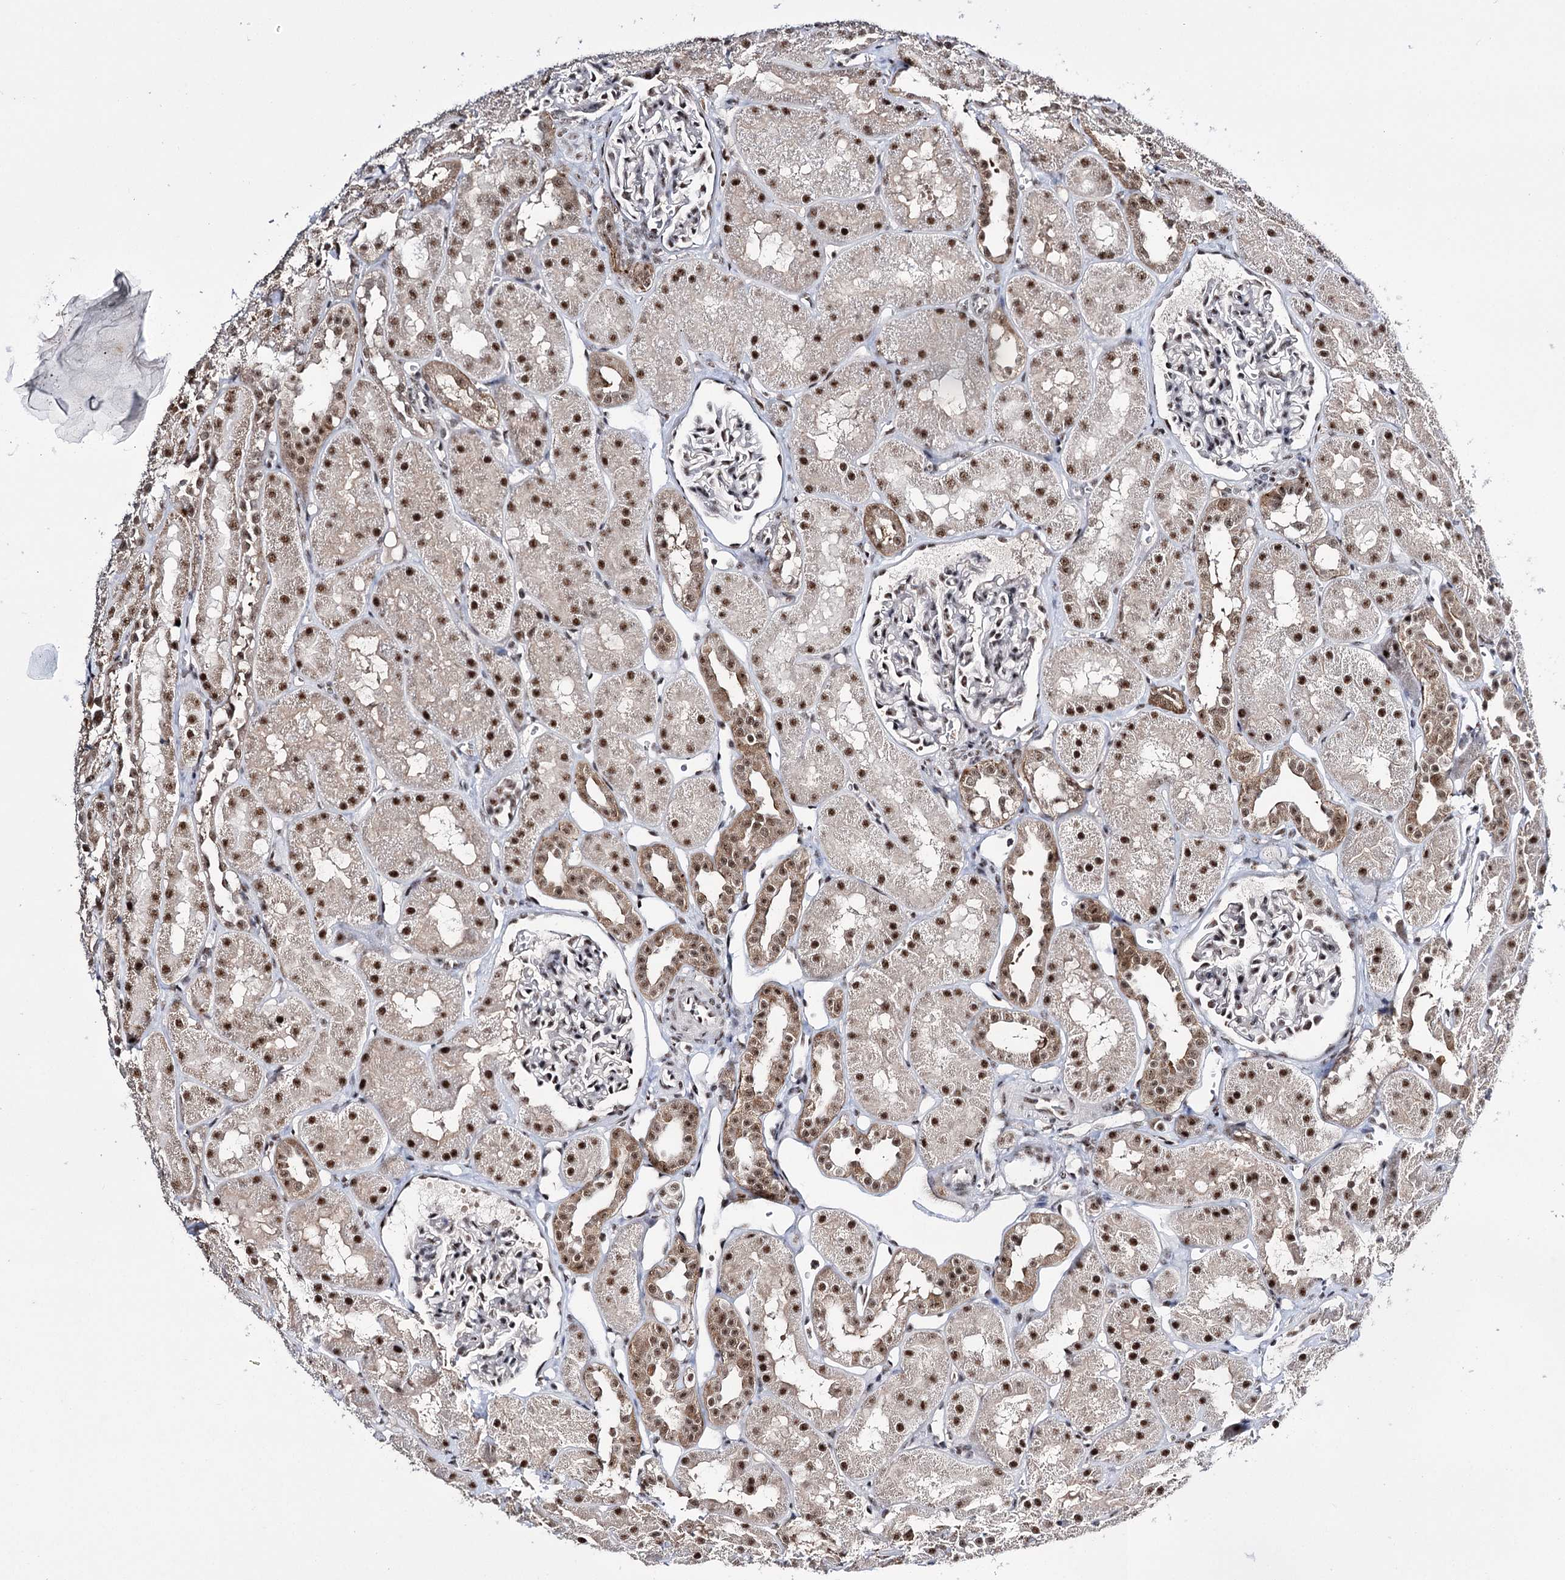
{"staining": {"intensity": "weak", "quantity": "25%-75%", "location": "nuclear"}, "tissue": "kidney", "cell_type": "Cells in glomeruli", "image_type": "normal", "snomed": [{"axis": "morphology", "description": "Normal tissue, NOS"}, {"axis": "topography", "description": "Kidney"}, {"axis": "topography", "description": "Urinary bladder"}], "caption": "Protein staining of unremarkable kidney displays weak nuclear expression in approximately 25%-75% of cells in glomeruli.", "gene": "PRPF40A", "patient": {"sex": "male", "age": 16}}